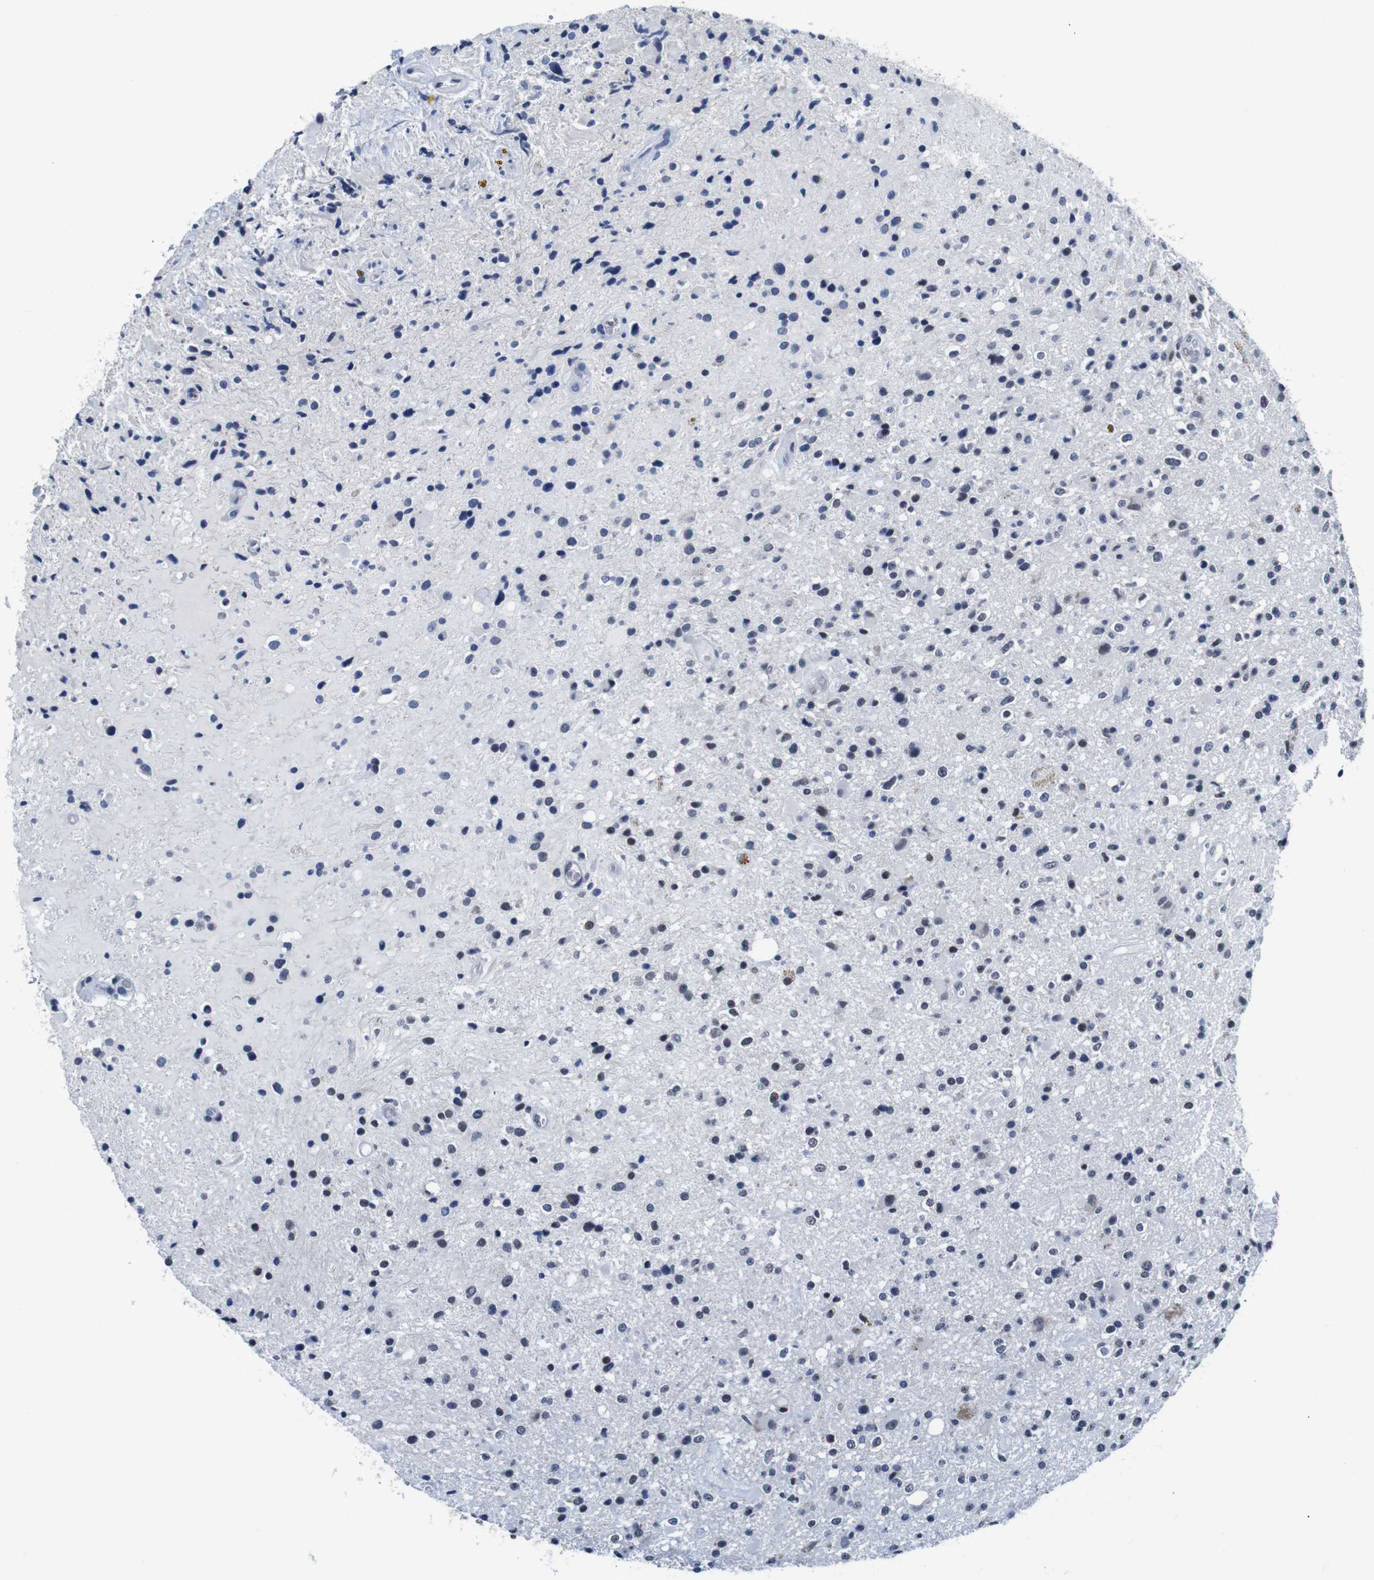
{"staining": {"intensity": "weak", "quantity": "<25%", "location": "nuclear"}, "tissue": "glioma", "cell_type": "Tumor cells", "image_type": "cancer", "snomed": [{"axis": "morphology", "description": "Glioma, malignant, High grade"}, {"axis": "topography", "description": "Brain"}], "caption": "The image displays no staining of tumor cells in glioma.", "gene": "ILDR2", "patient": {"sex": "male", "age": 33}}